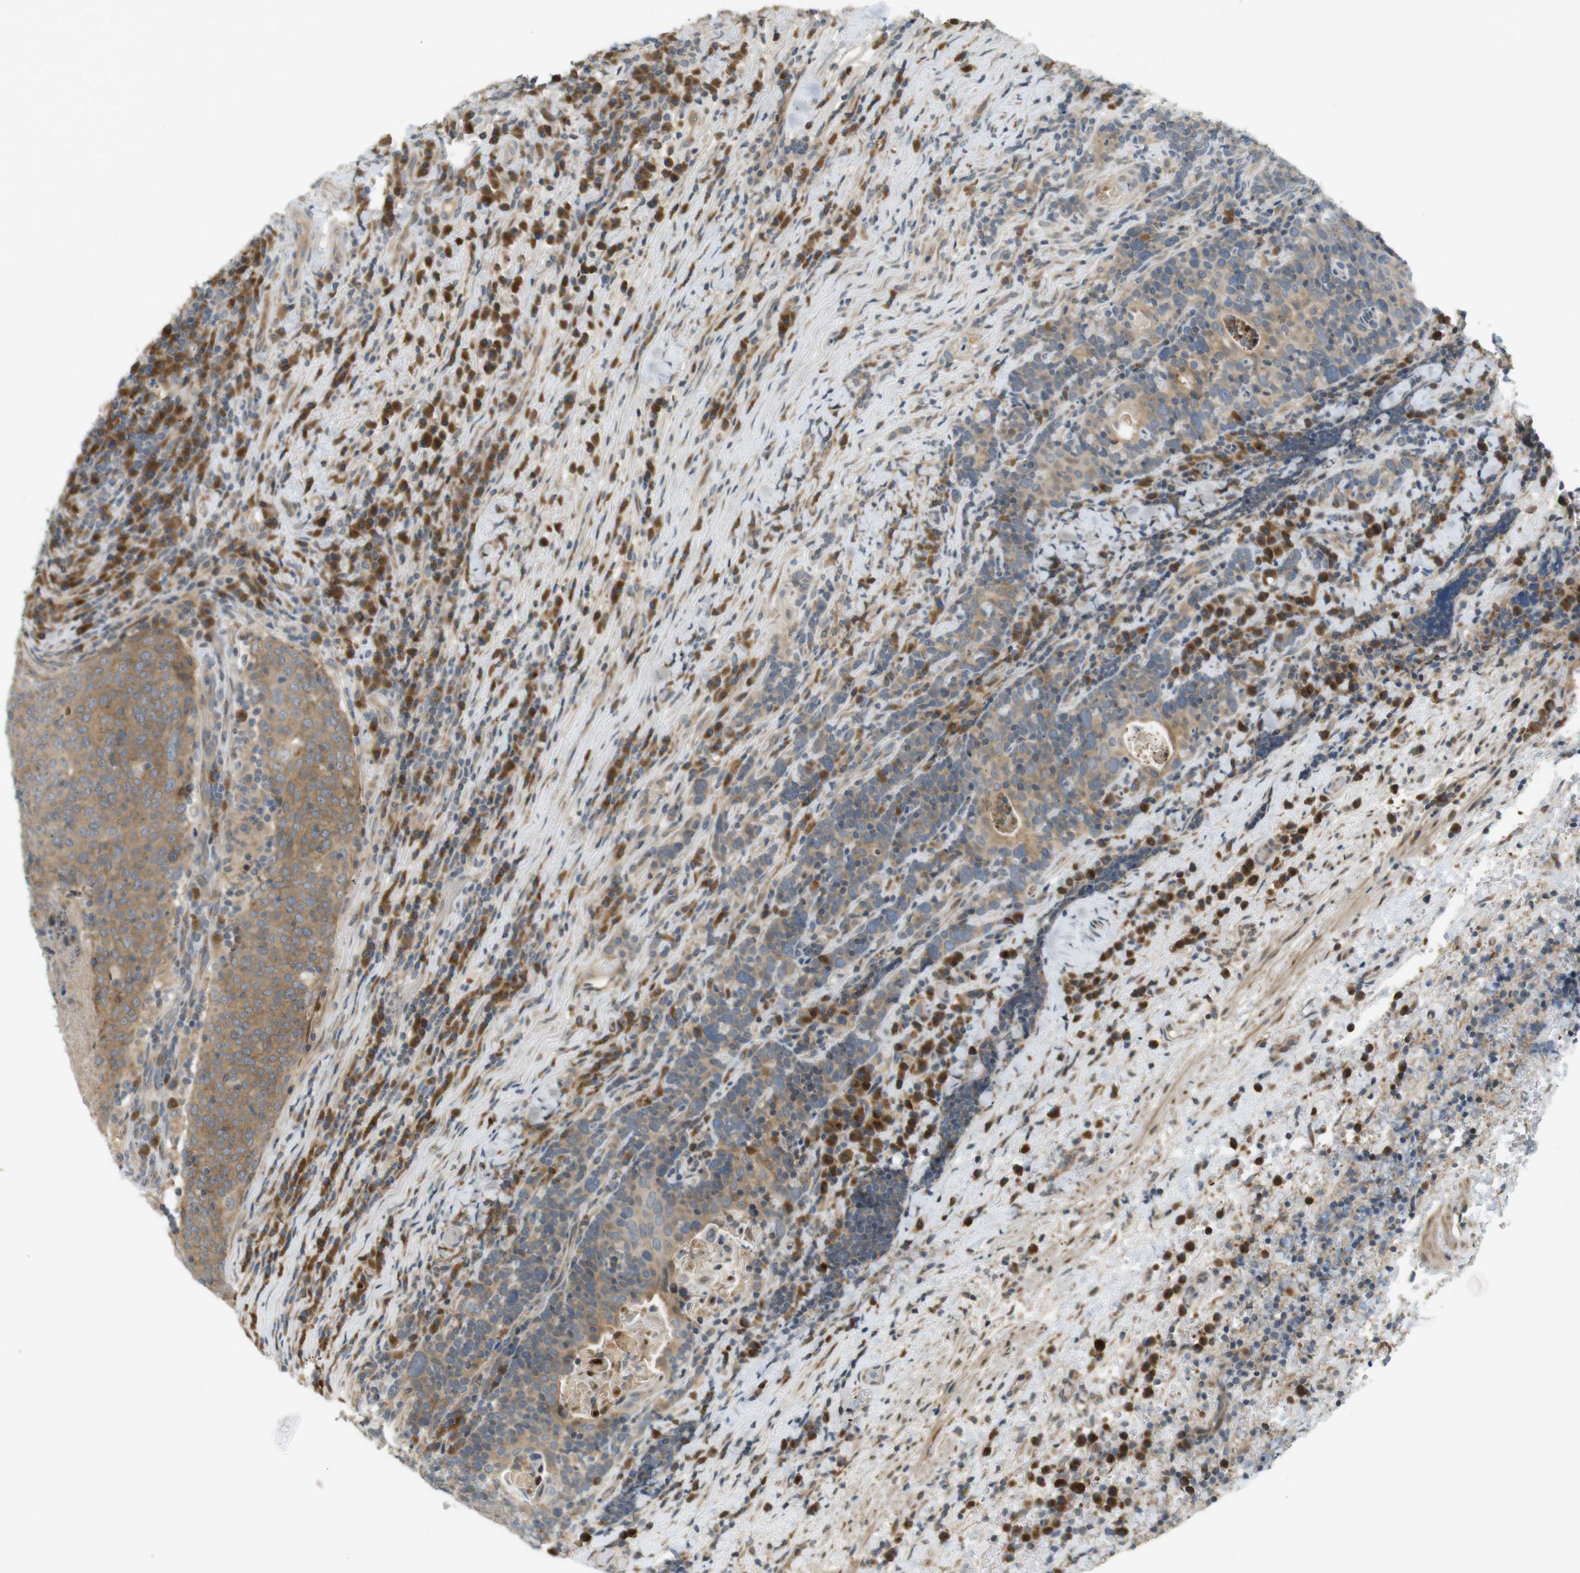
{"staining": {"intensity": "moderate", "quantity": ">75%", "location": "cytoplasmic/membranous"}, "tissue": "head and neck cancer", "cell_type": "Tumor cells", "image_type": "cancer", "snomed": [{"axis": "morphology", "description": "Squamous cell carcinoma, NOS"}, {"axis": "morphology", "description": "Squamous cell carcinoma, metastatic, NOS"}, {"axis": "topography", "description": "Lymph node"}, {"axis": "topography", "description": "Head-Neck"}], "caption": "Moderate cytoplasmic/membranous expression is identified in about >75% of tumor cells in head and neck squamous cell carcinoma.", "gene": "CLRN3", "patient": {"sex": "male", "age": 62}}